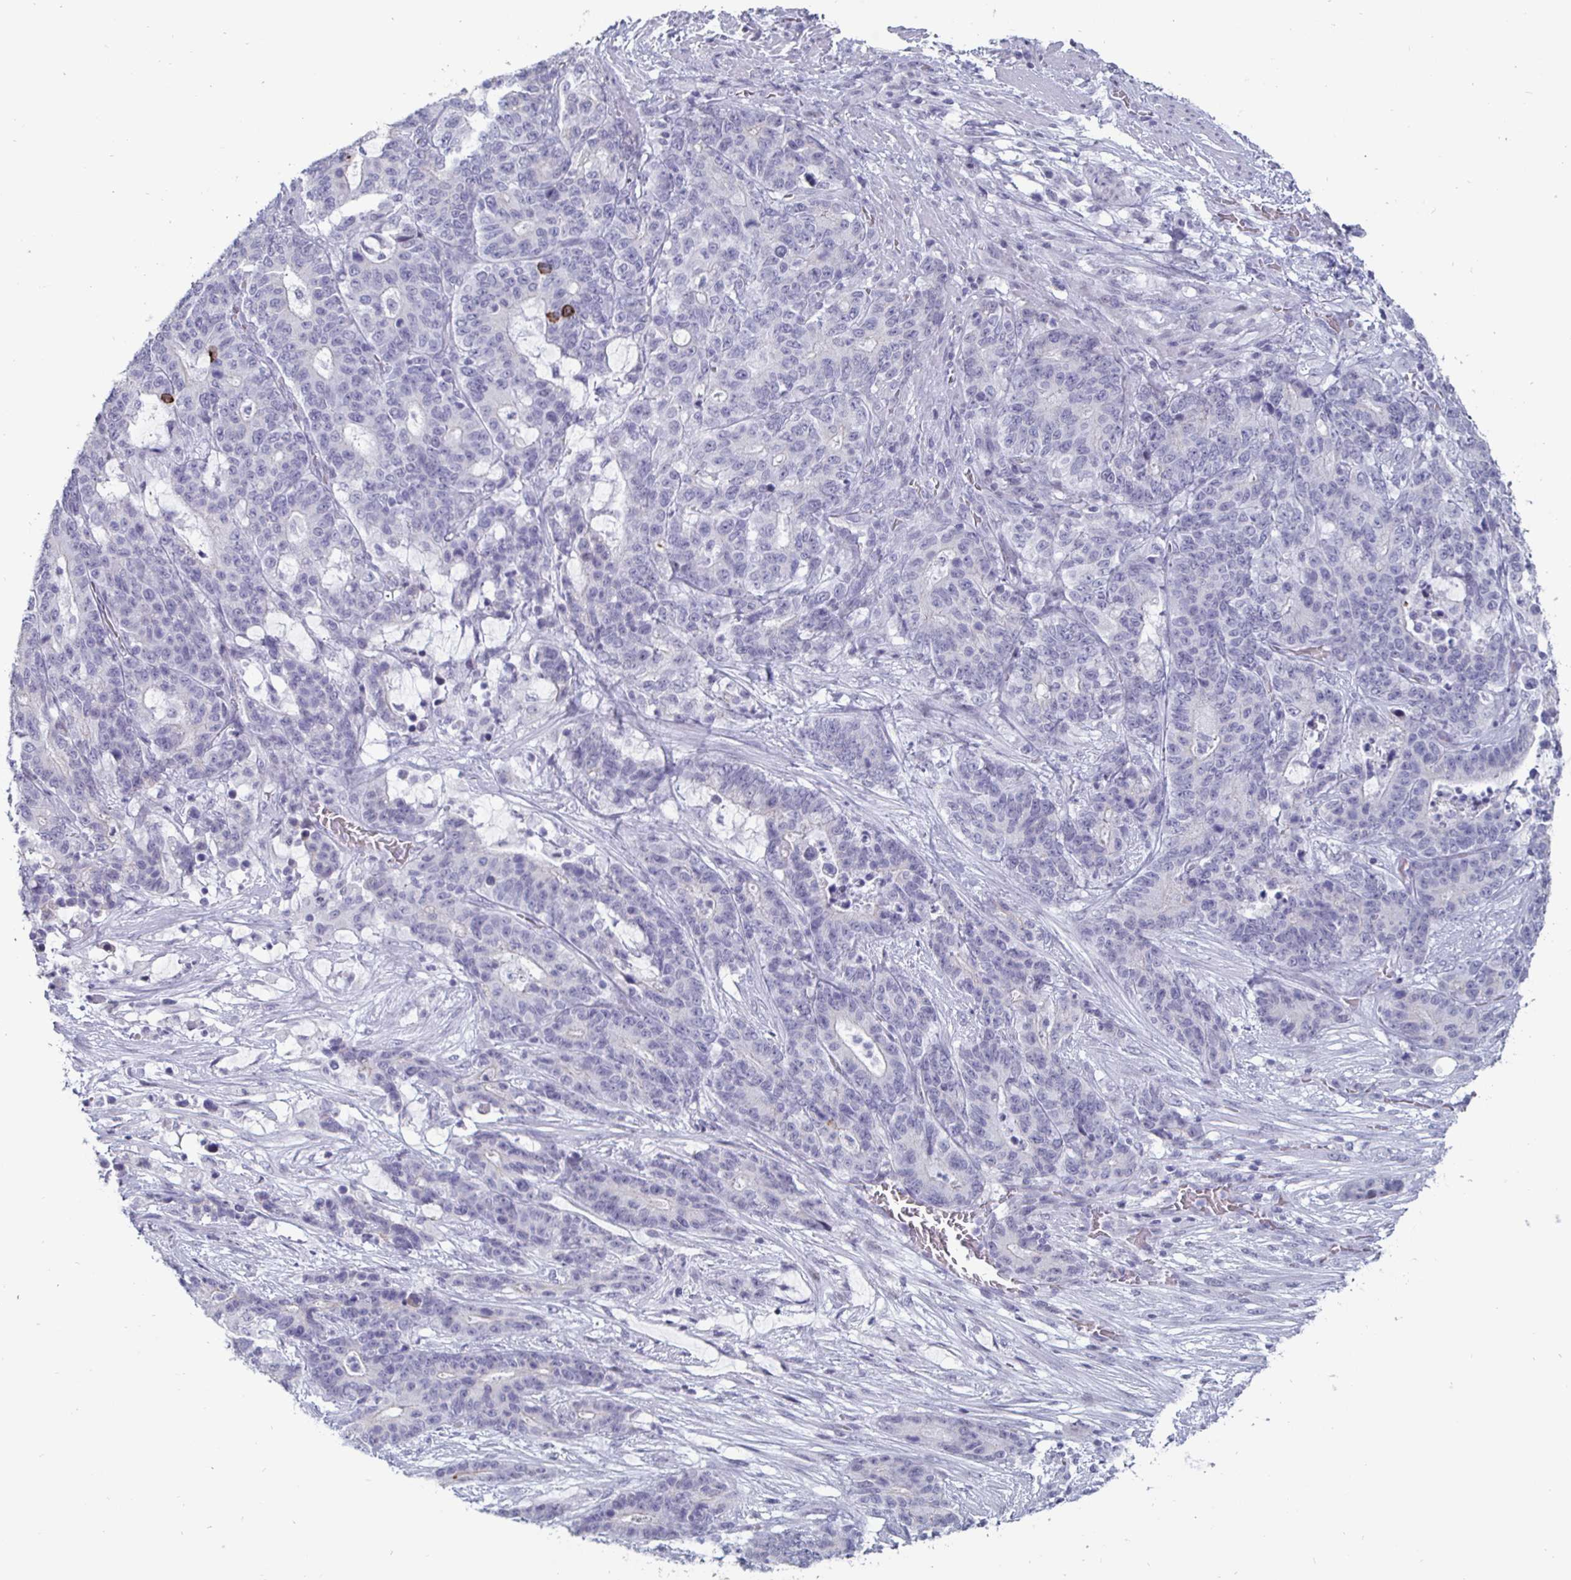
{"staining": {"intensity": "negative", "quantity": "none", "location": "none"}, "tissue": "stomach cancer", "cell_type": "Tumor cells", "image_type": "cancer", "snomed": [{"axis": "morphology", "description": "Normal tissue, NOS"}, {"axis": "morphology", "description": "Adenocarcinoma, NOS"}, {"axis": "topography", "description": "Stomach"}], "caption": "IHC photomicrograph of adenocarcinoma (stomach) stained for a protein (brown), which exhibits no positivity in tumor cells. The staining is performed using DAB brown chromogen with nuclei counter-stained in using hematoxylin.", "gene": "OOSP2", "patient": {"sex": "female", "age": 64}}